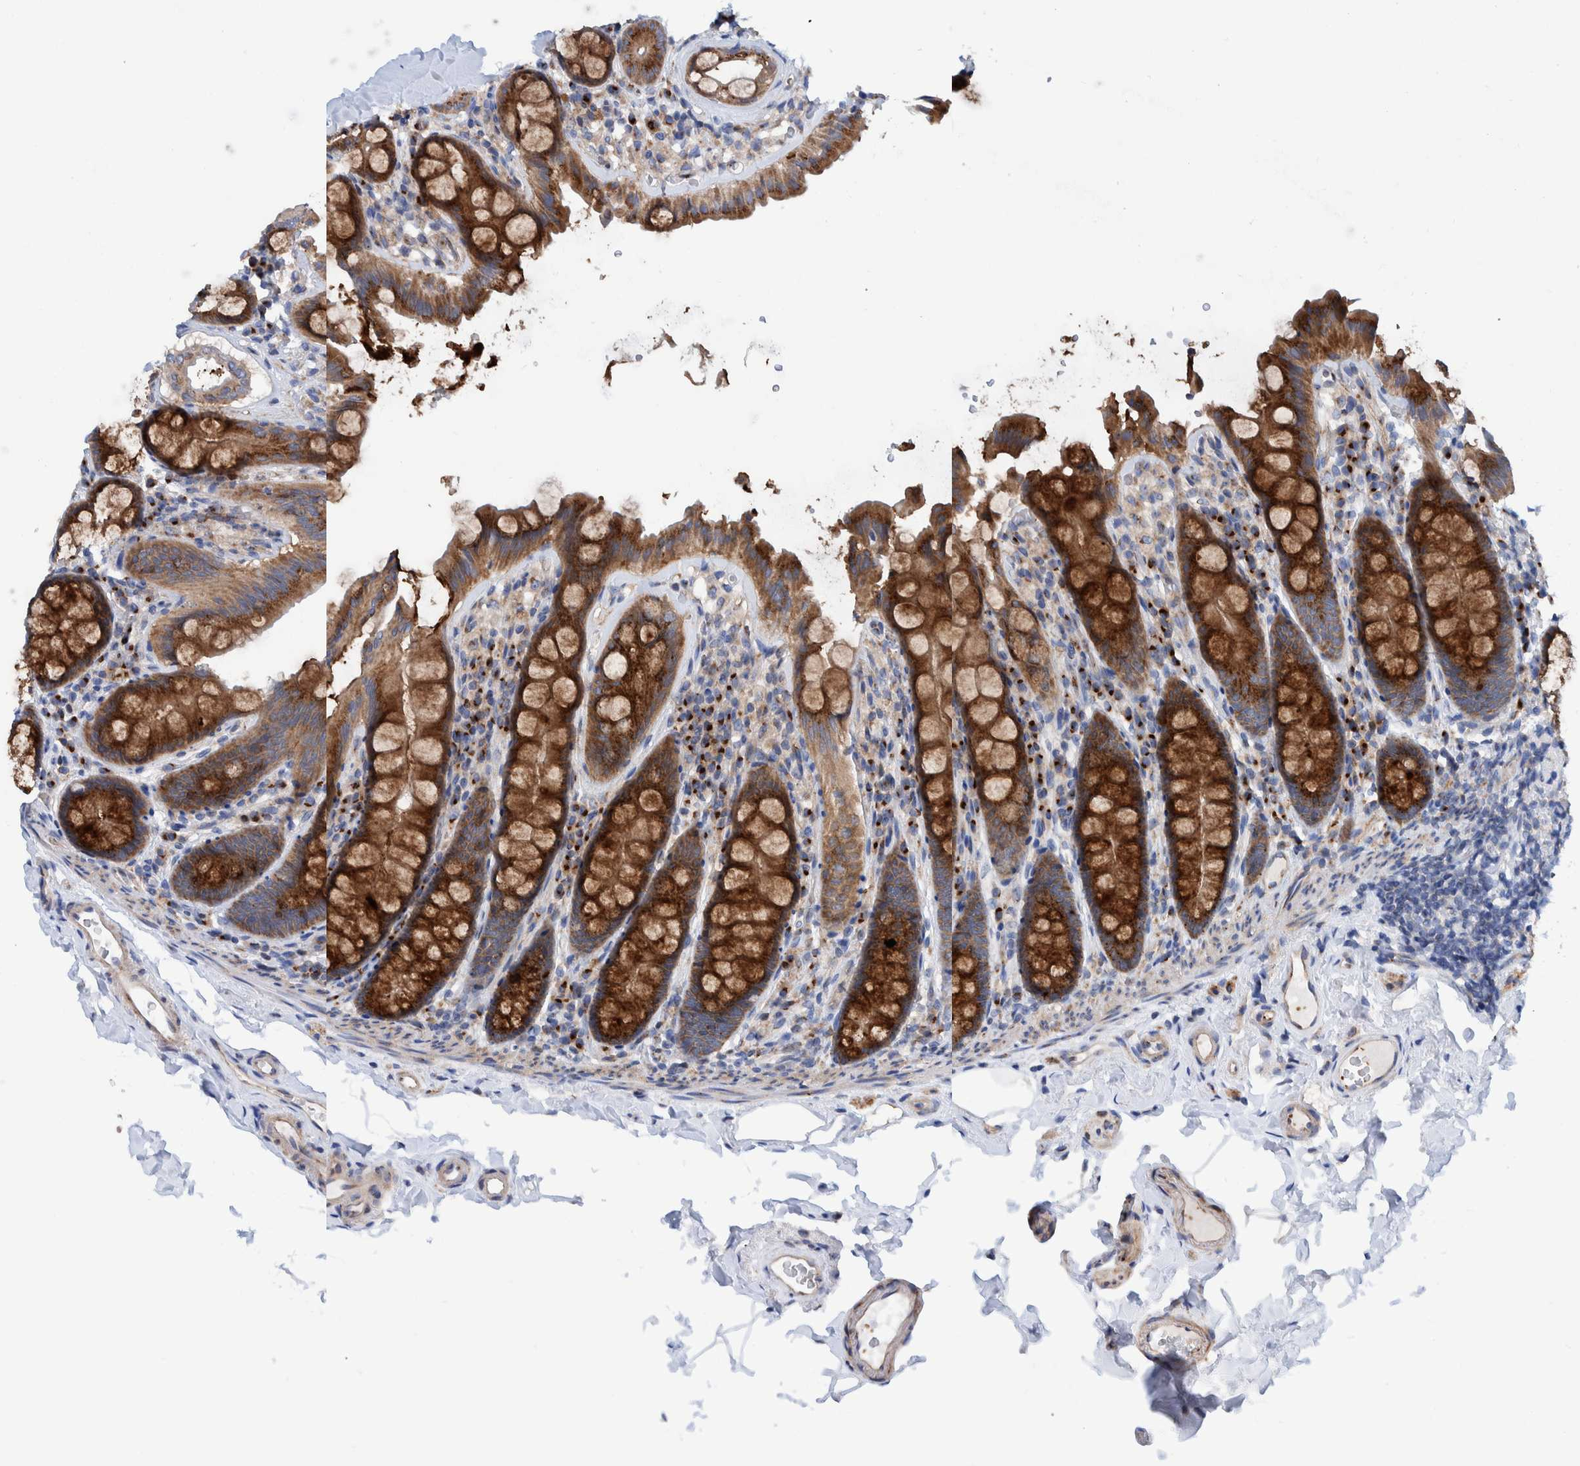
{"staining": {"intensity": "negative", "quantity": "none", "location": "none"}, "tissue": "colon", "cell_type": "Endothelial cells", "image_type": "normal", "snomed": [{"axis": "morphology", "description": "Normal tissue, NOS"}, {"axis": "topography", "description": "Colon"}, {"axis": "topography", "description": "Peripheral nerve tissue"}], "caption": "Endothelial cells show no significant protein expression in normal colon. The staining is performed using DAB brown chromogen with nuclei counter-stained in using hematoxylin.", "gene": "TRIM58", "patient": {"sex": "female", "age": 61}}